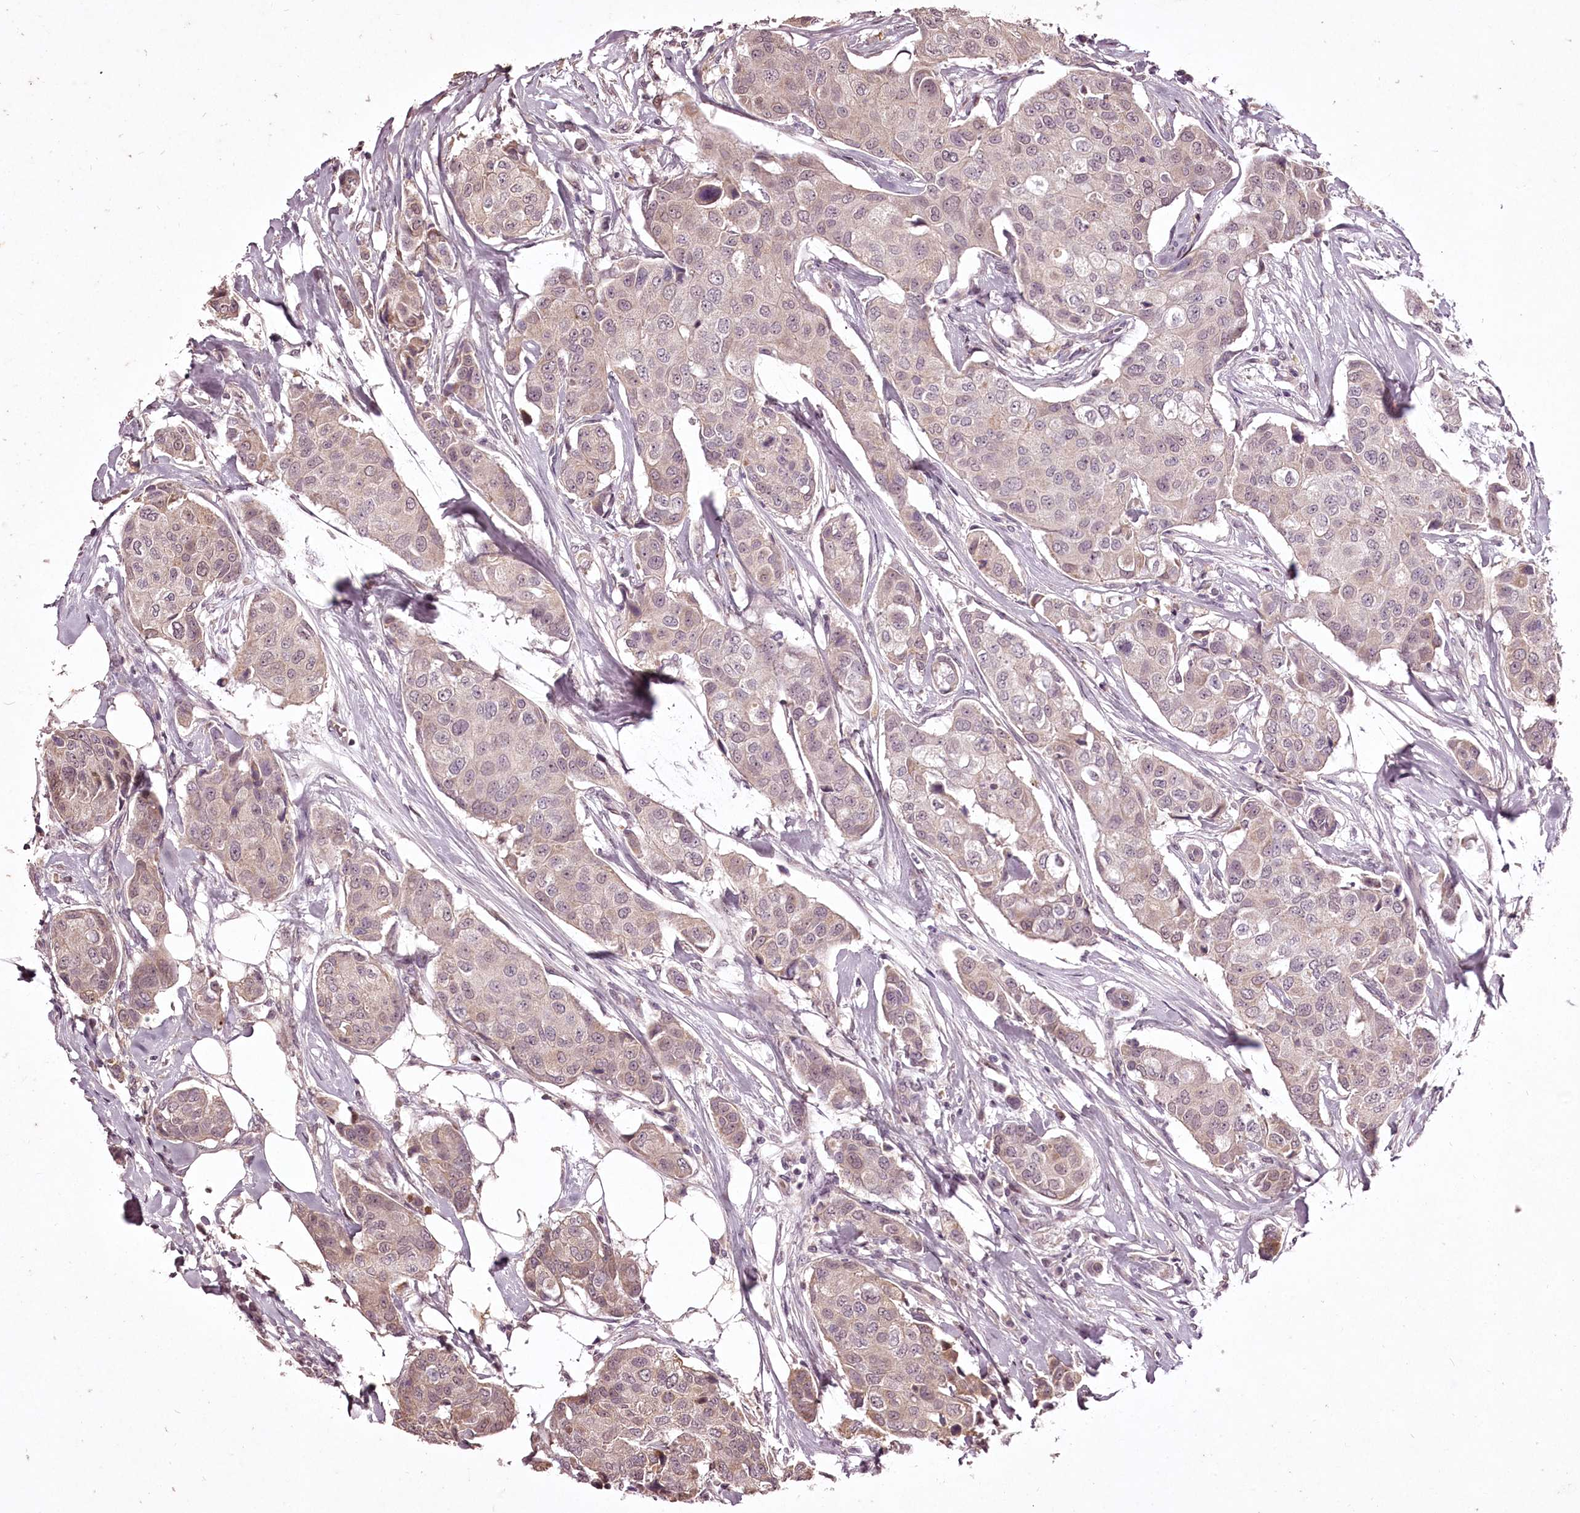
{"staining": {"intensity": "weak", "quantity": "<25%", "location": "cytoplasmic/membranous,nuclear"}, "tissue": "breast cancer", "cell_type": "Tumor cells", "image_type": "cancer", "snomed": [{"axis": "morphology", "description": "Duct carcinoma"}, {"axis": "topography", "description": "Breast"}], "caption": "Image shows no protein expression in tumor cells of infiltrating ductal carcinoma (breast) tissue. The staining is performed using DAB brown chromogen with nuclei counter-stained in using hematoxylin.", "gene": "ADRA1D", "patient": {"sex": "female", "age": 80}}